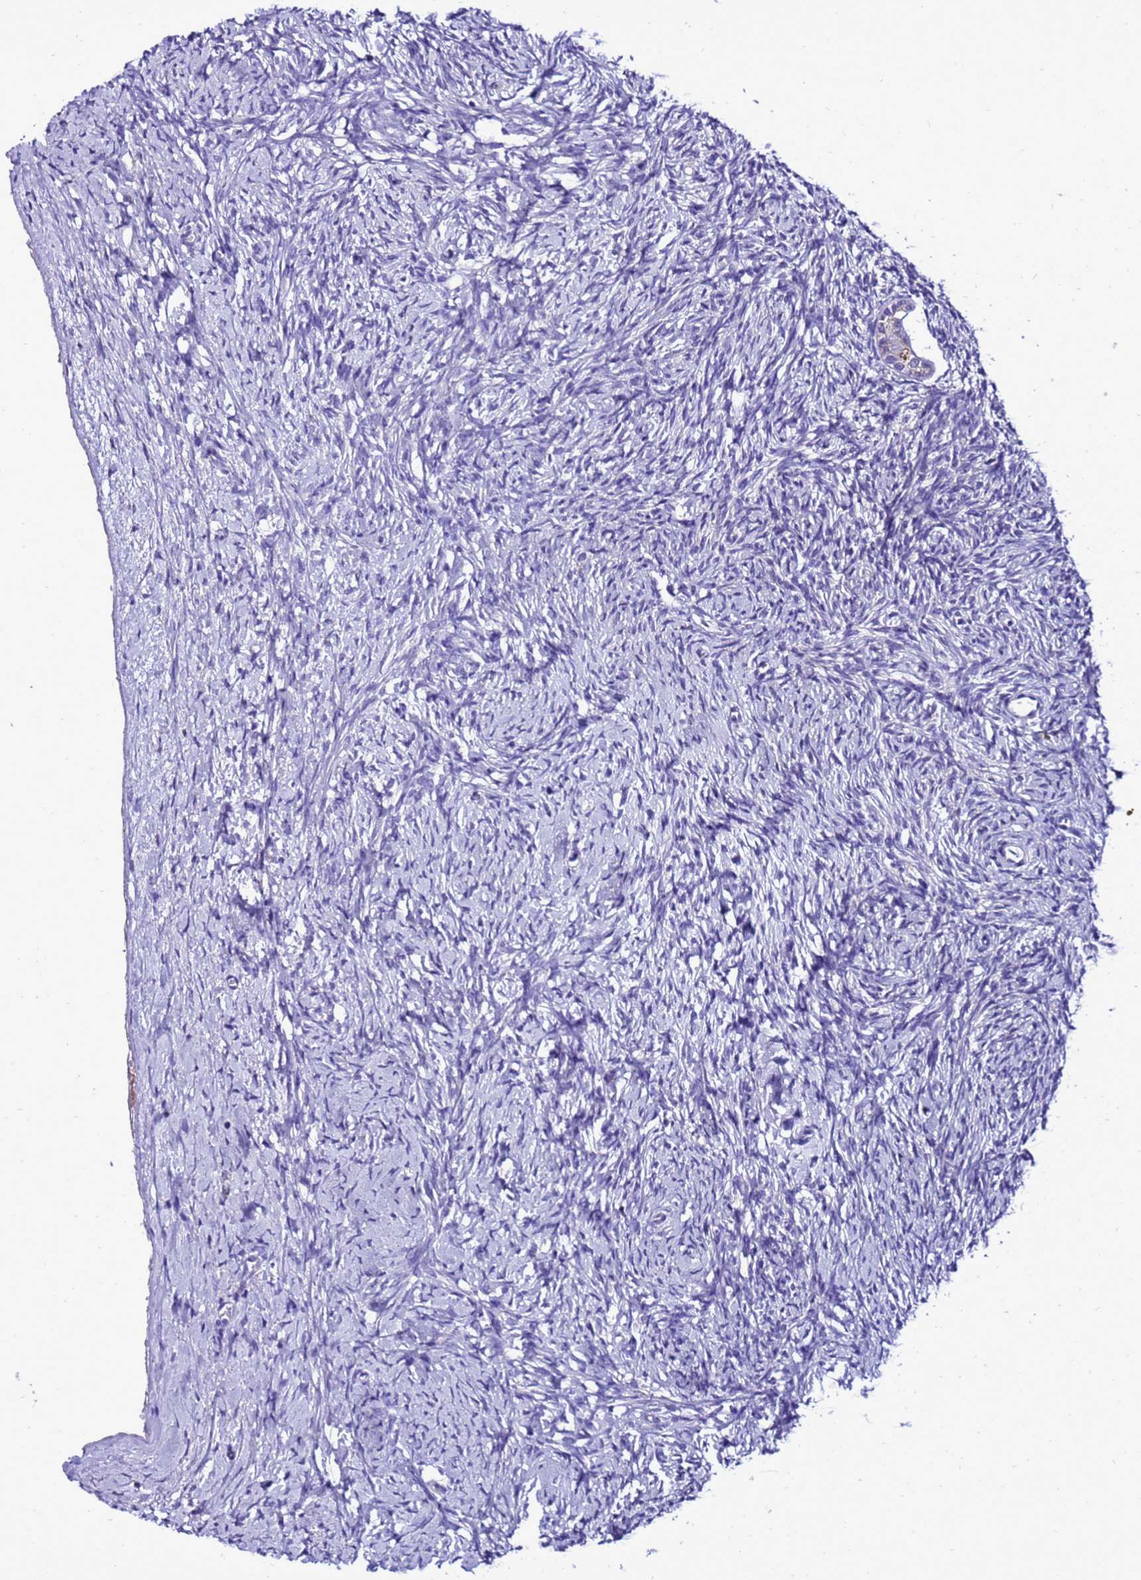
{"staining": {"intensity": "weak", "quantity": "25%-75%", "location": "cytoplasmic/membranous"}, "tissue": "ovary", "cell_type": "Follicle cells", "image_type": "normal", "snomed": [{"axis": "morphology", "description": "Normal tissue, NOS"}, {"axis": "morphology", "description": "Developmental malformation"}, {"axis": "topography", "description": "Ovary"}], "caption": "The micrograph exhibits staining of benign ovary, revealing weak cytoplasmic/membranous protein staining (brown color) within follicle cells.", "gene": "DPH6", "patient": {"sex": "female", "age": 39}}